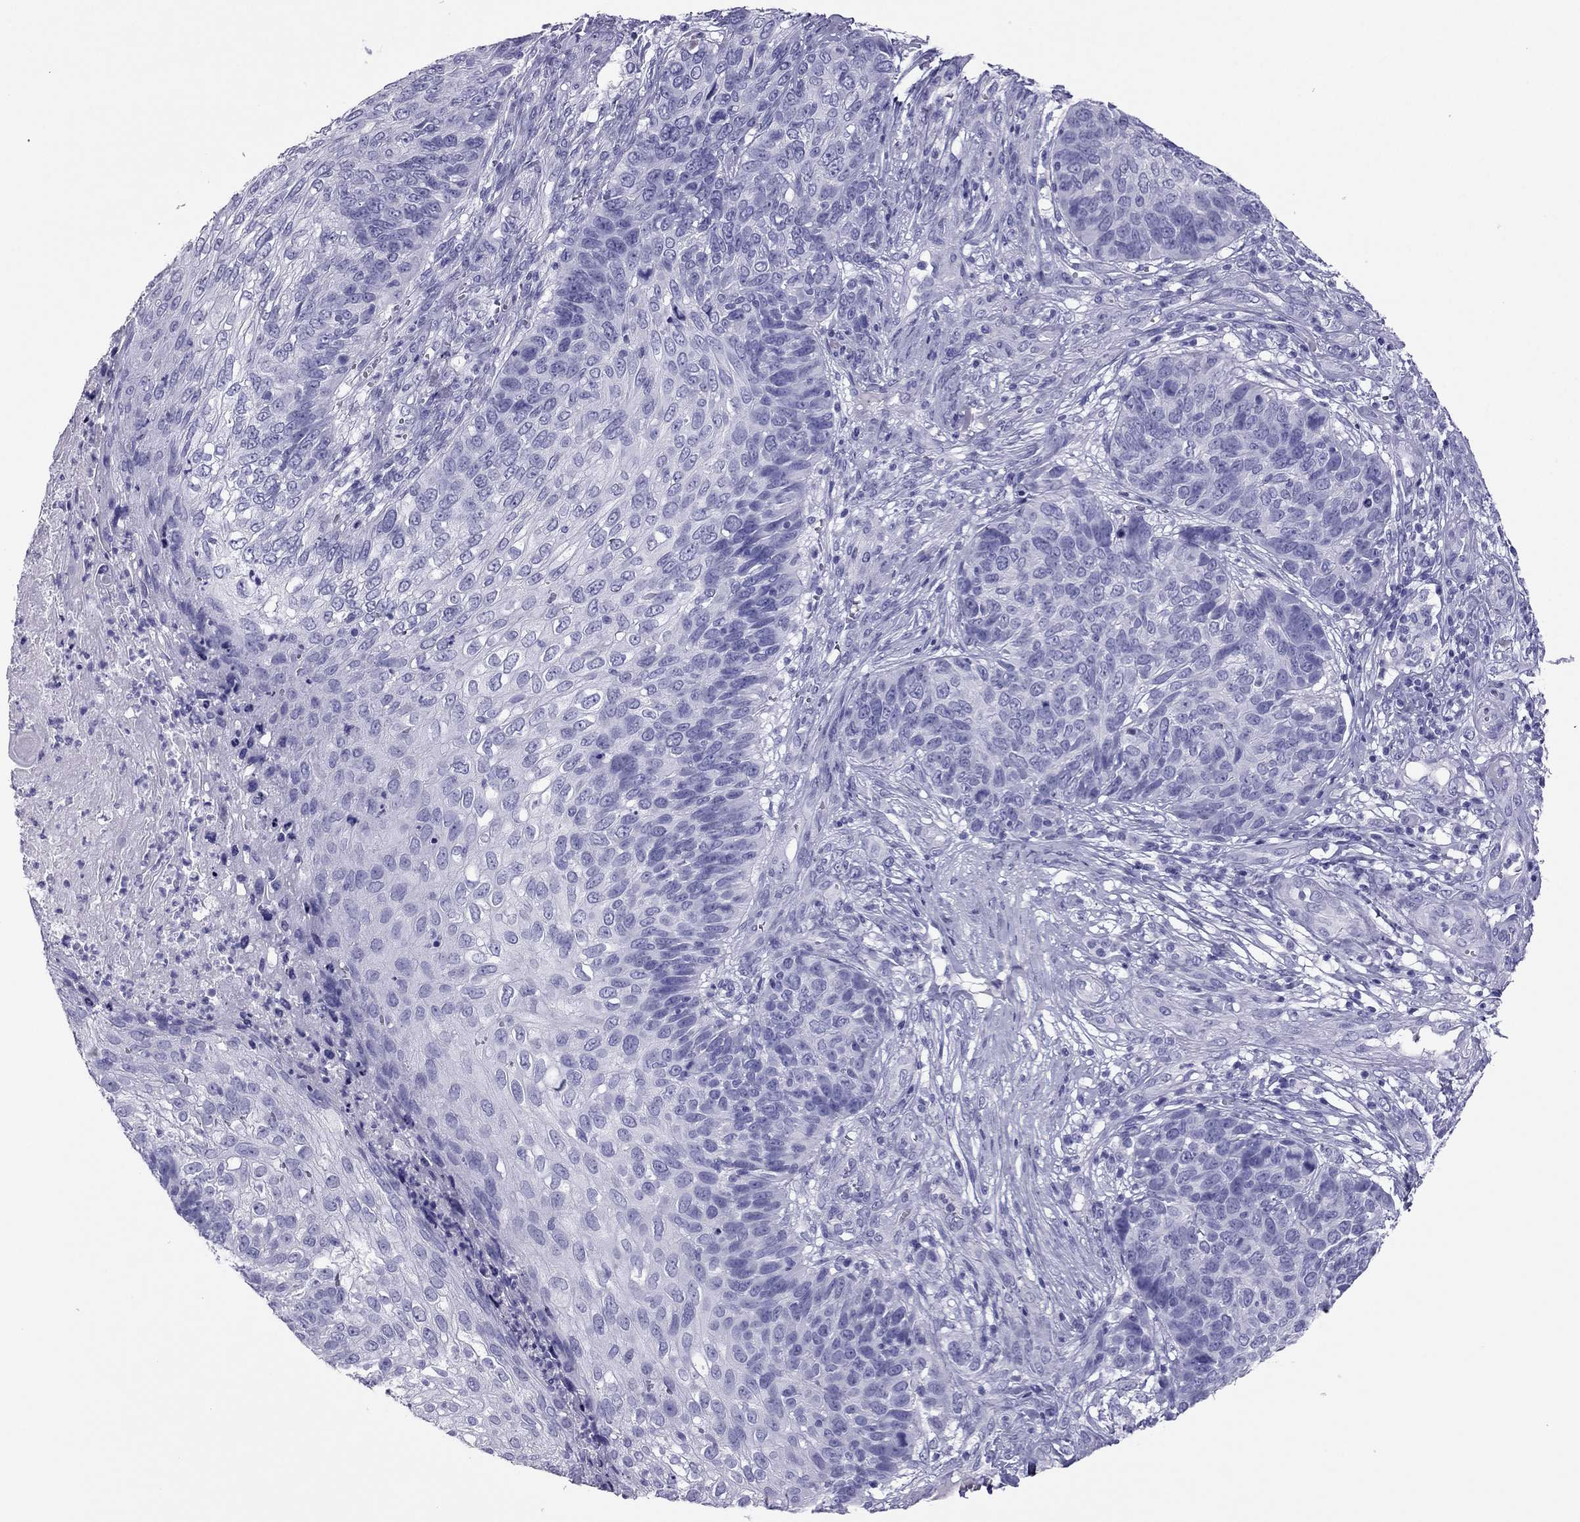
{"staining": {"intensity": "negative", "quantity": "none", "location": "none"}, "tissue": "skin cancer", "cell_type": "Tumor cells", "image_type": "cancer", "snomed": [{"axis": "morphology", "description": "Squamous cell carcinoma, NOS"}, {"axis": "topography", "description": "Skin"}], "caption": "Protein analysis of skin squamous cell carcinoma shows no significant staining in tumor cells. (DAB IHC visualized using brightfield microscopy, high magnification).", "gene": "PDE6A", "patient": {"sex": "male", "age": 92}}